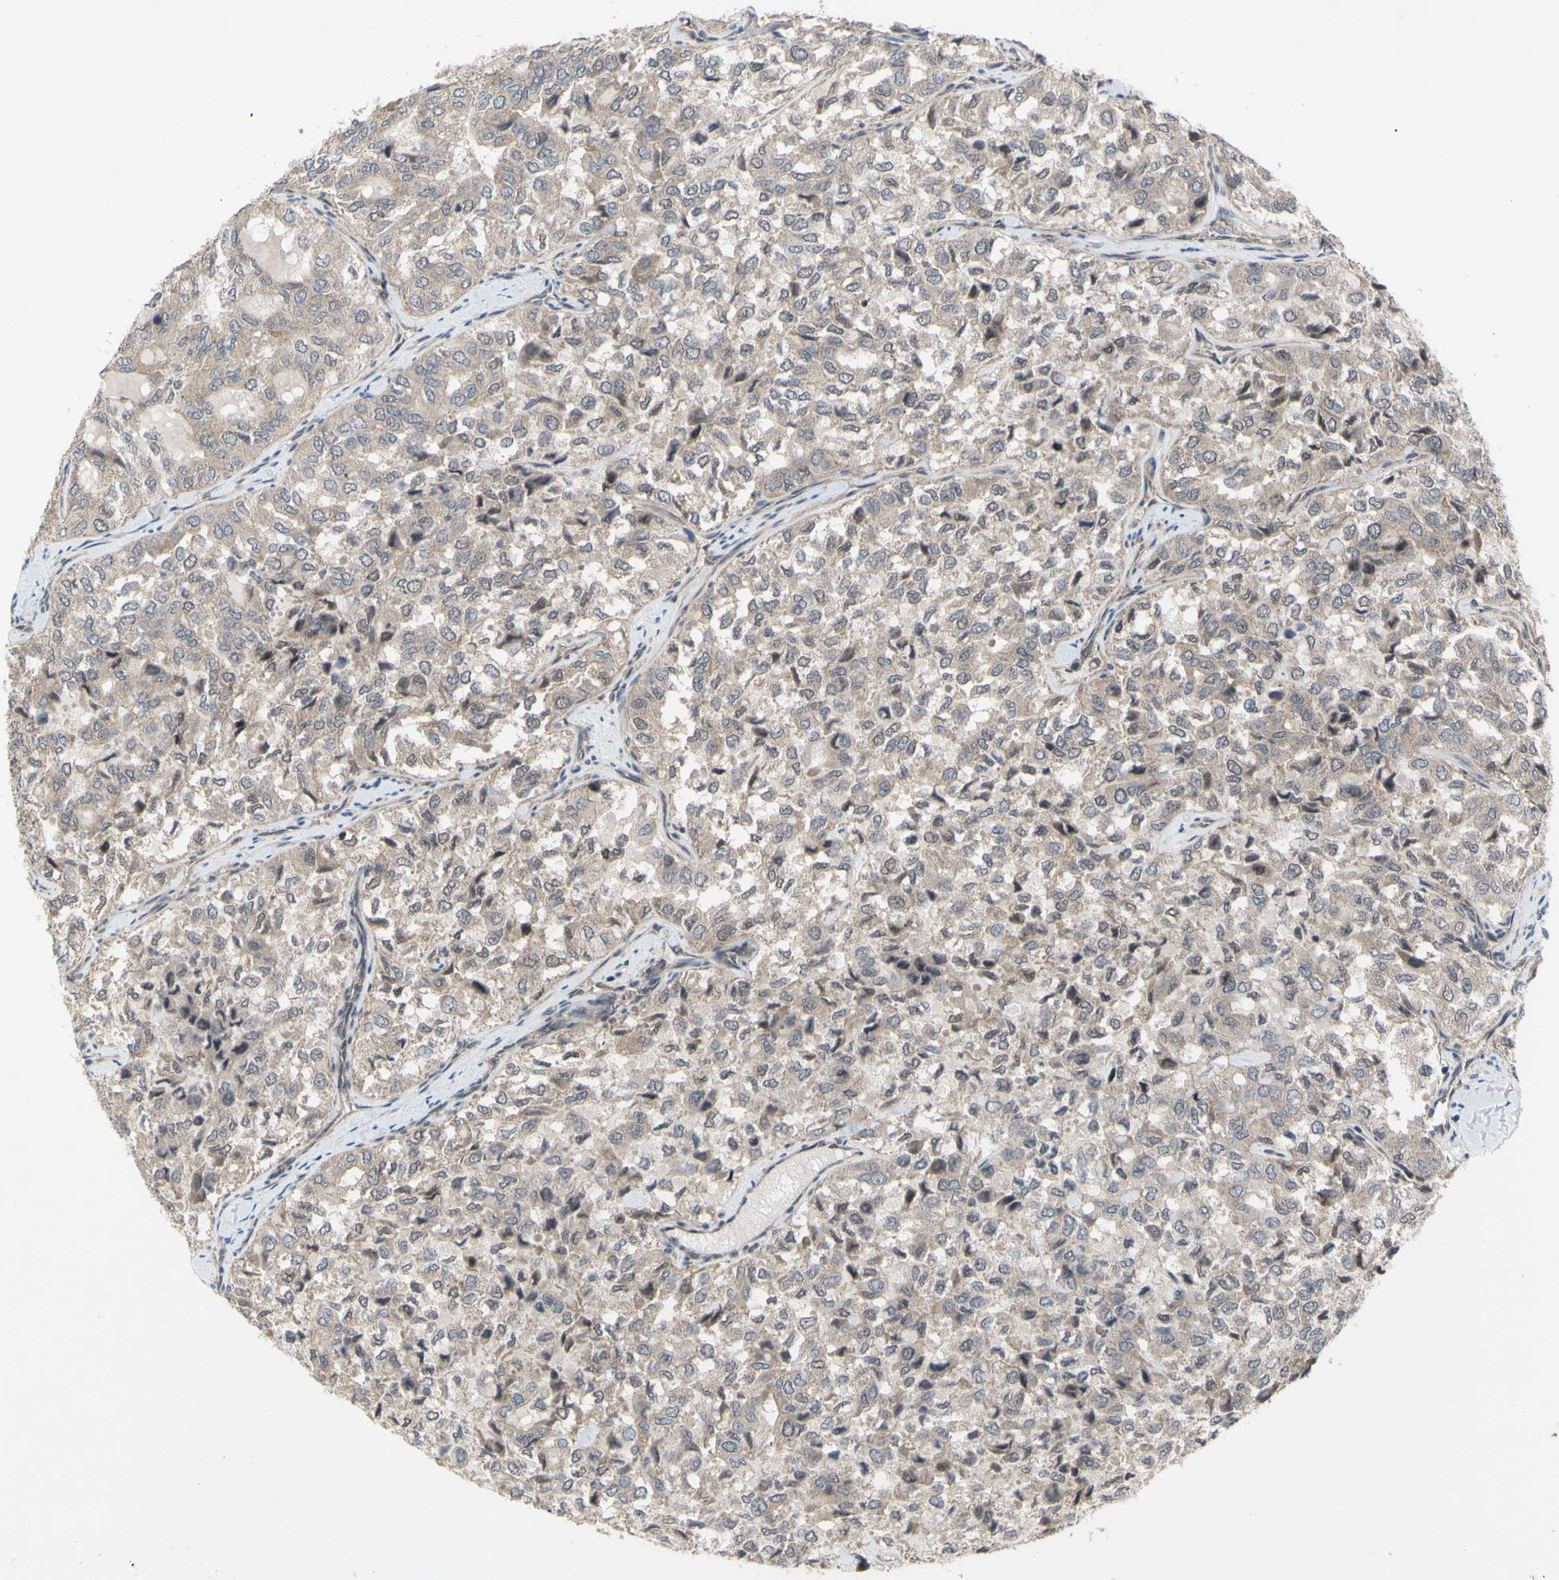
{"staining": {"intensity": "weak", "quantity": ">75%", "location": "cytoplasmic/membranous"}, "tissue": "thyroid cancer", "cell_type": "Tumor cells", "image_type": "cancer", "snomed": [{"axis": "morphology", "description": "Follicular adenoma carcinoma, NOS"}, {"axis": "topography", "description": "Thyroid gland"}], "caption": "Thyroid cancer (follicular adenoma carcinoma) was stained to show a protein in brown. There is low levels of weak cytoplasmic/membranous staining in approximately >75% of tumor cells.", "gene": "TRDMT1", "patient": {"sex": "male", "age": 75}}